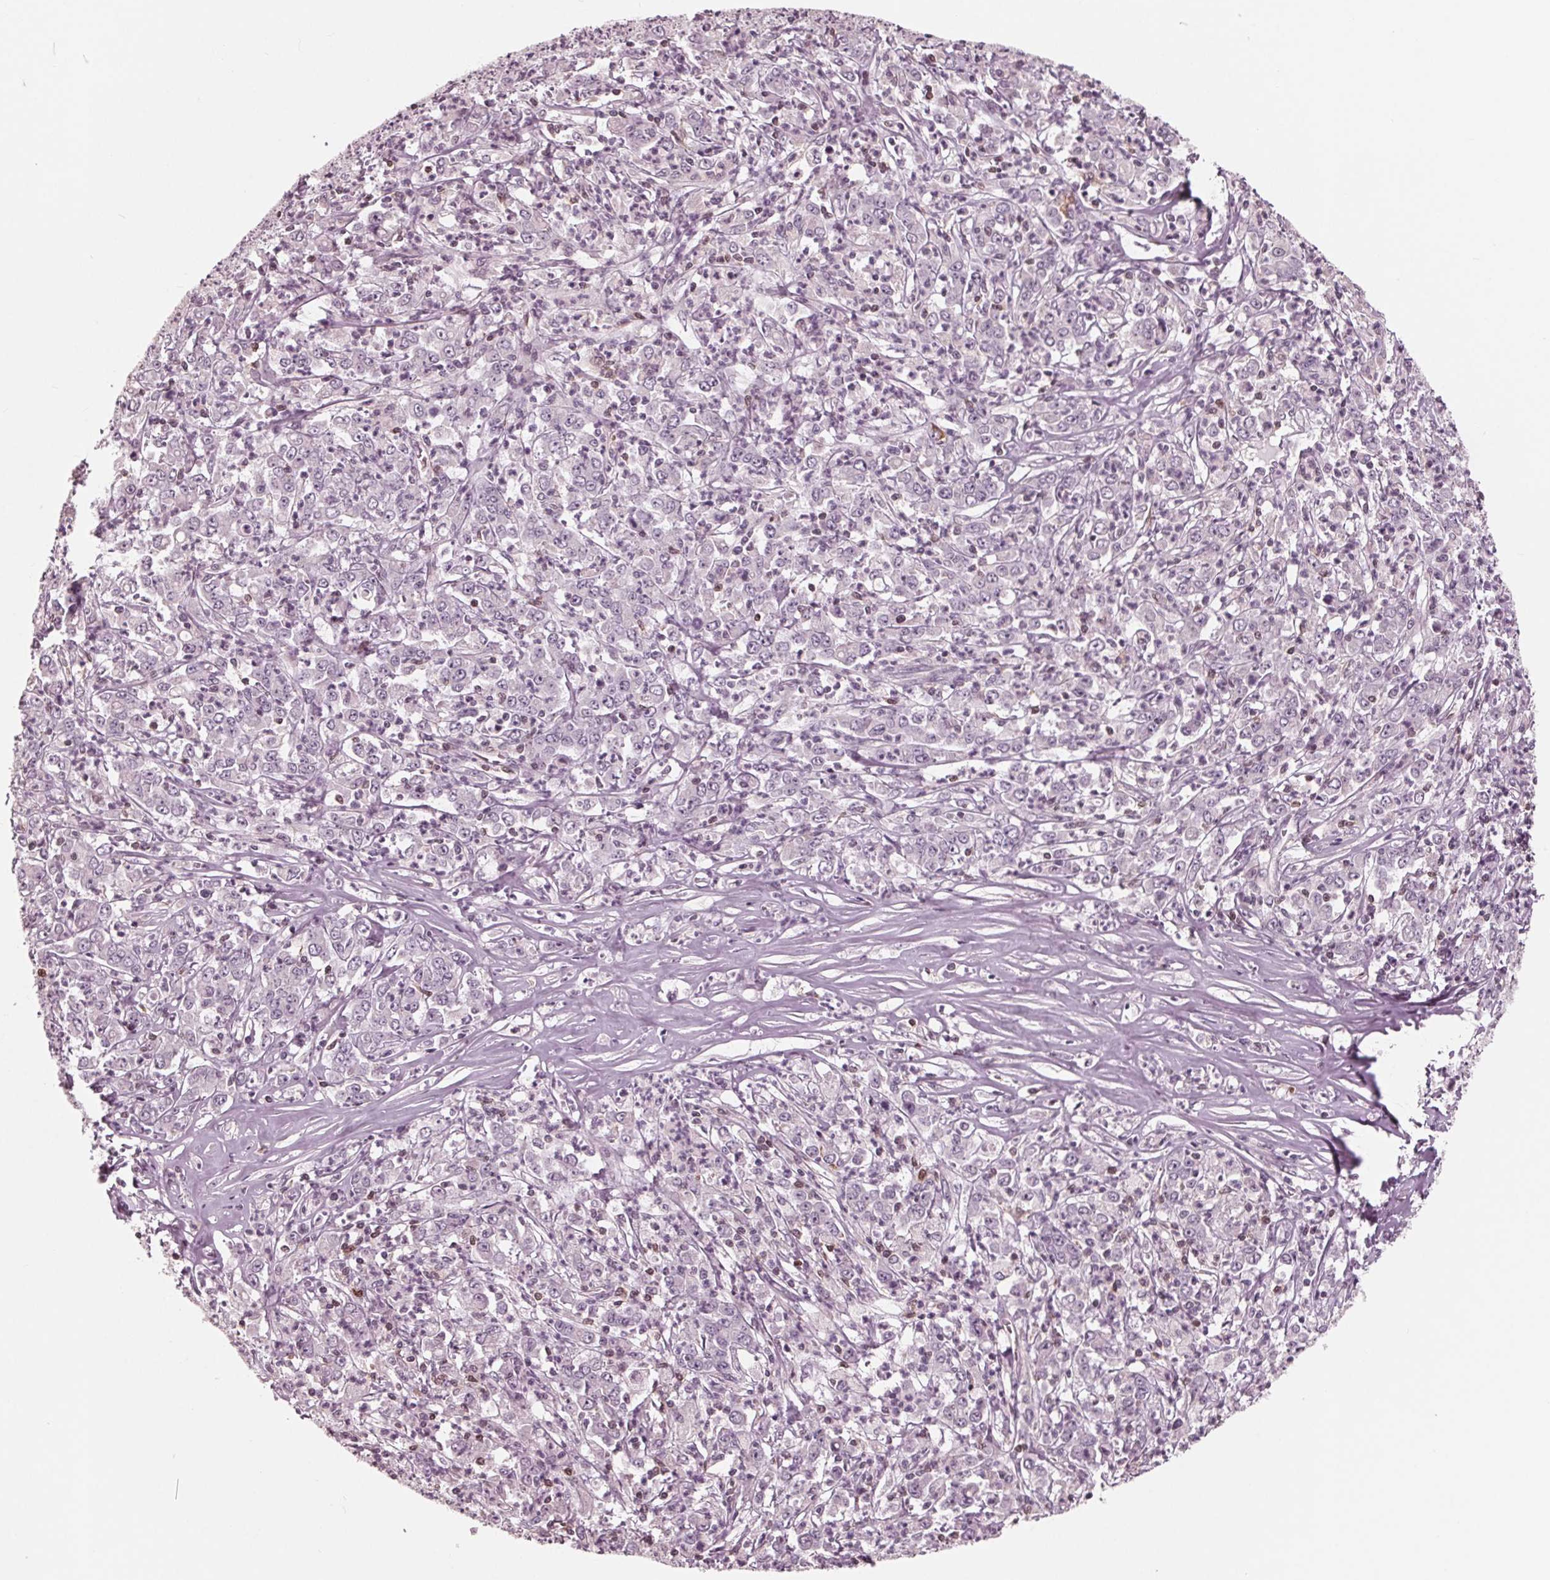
{"staining": {"intensity": "negative", "quantity": "none", "location": "none"}, "tissue": "stomach cancer", "cell_type": "Tumor cells", "image_type": "cancer", "snomed": [{"axis": "morphology", "description": "Adenocarcinoma, NOS"}, {"axis": "topography", "description": "Stomach, lower"}], "caption": "Micrograph shows no significant protein expression in tumor cells of stomach cancer.", "gene": "ING3", "patient": {"sex": "female", "age": 71}}